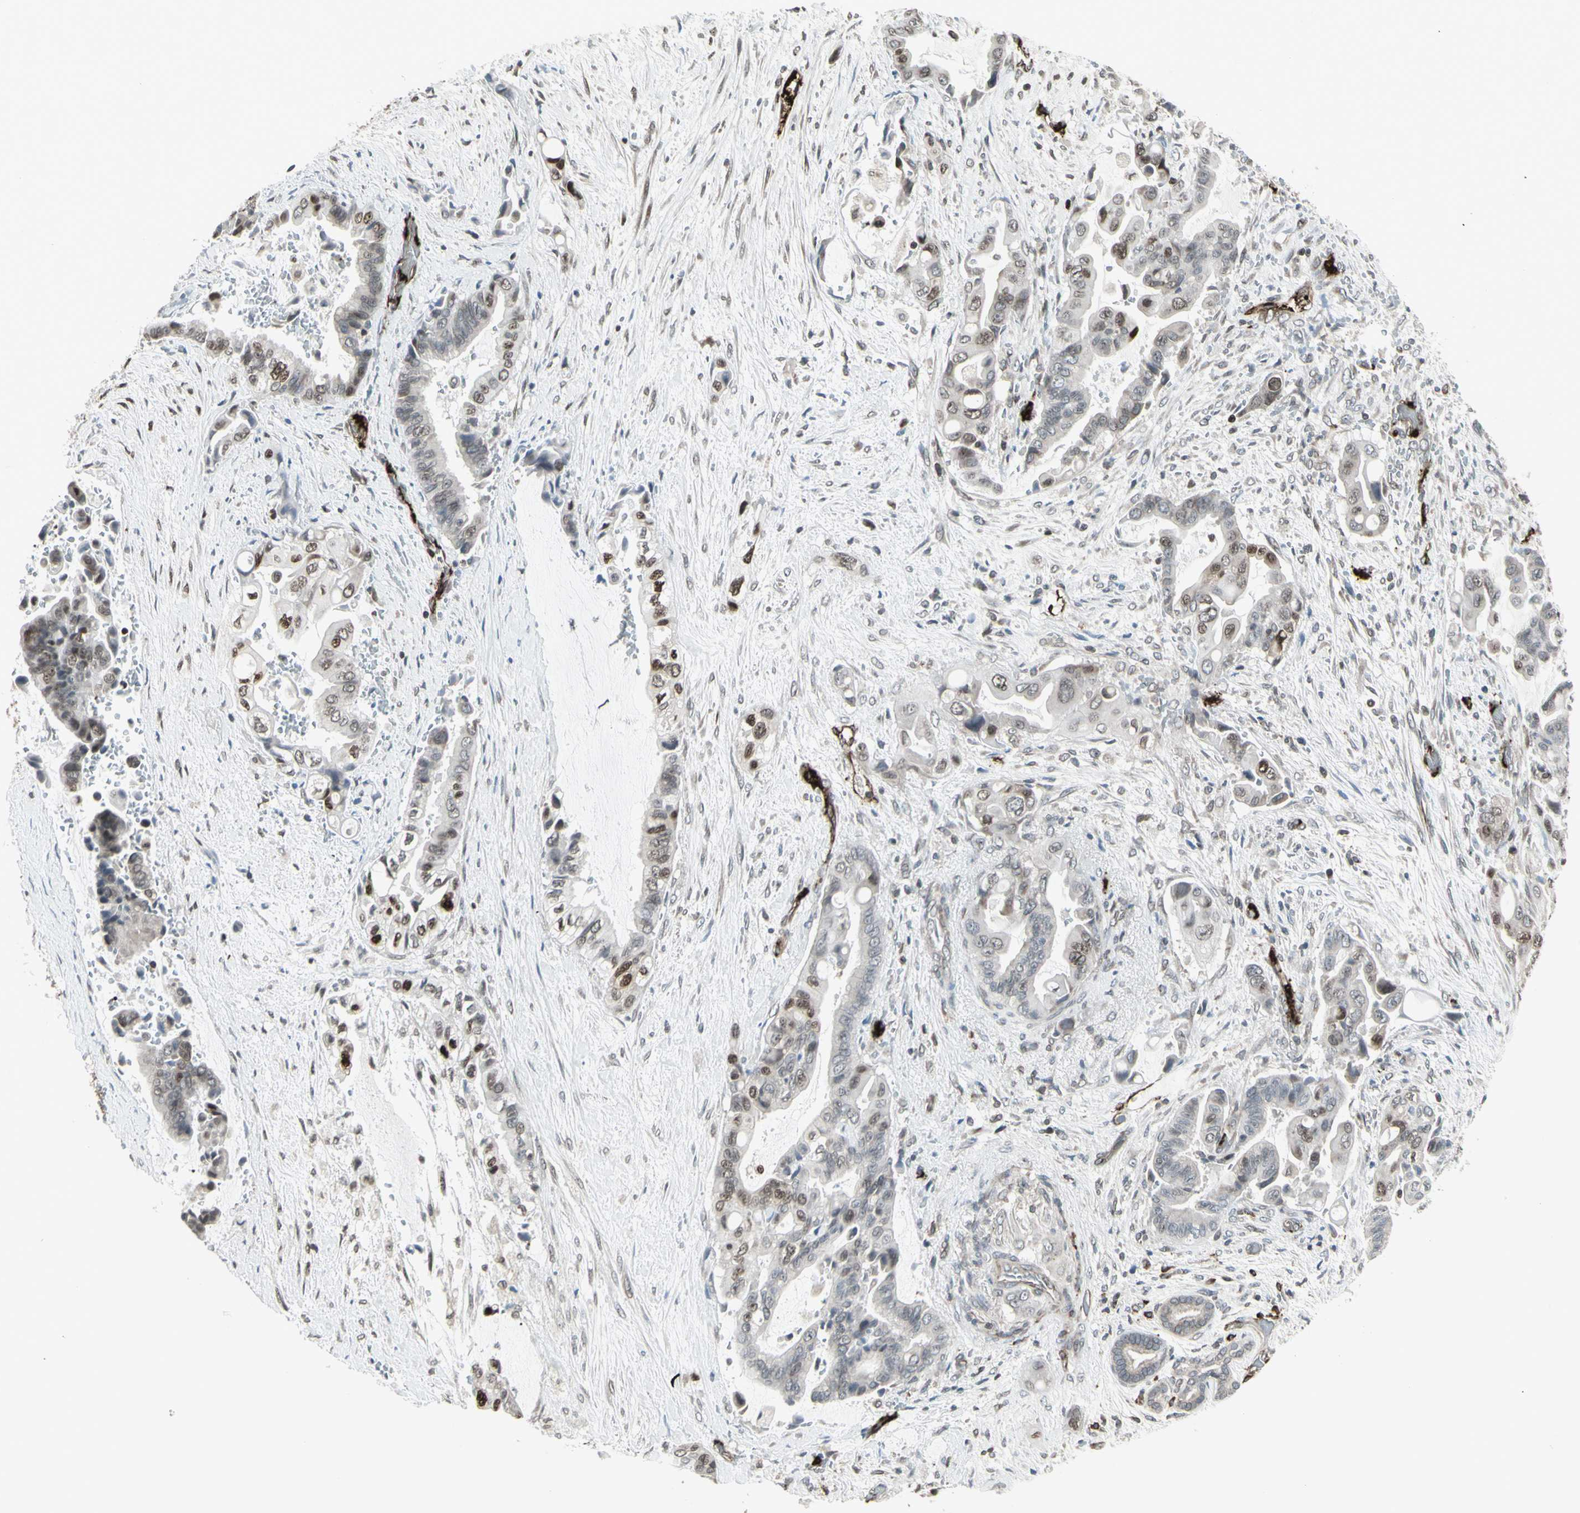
{"staining": {"intensity": "weak", "quantity": "<25%", "location": "cytoplasmic/membranous,nuclear"}, "tissue": "liver cancer", "cell_type": "Tumor cells", "image_type": "cancer", "snomed": [{"axis": "morphology", "description": "Cholangiocarcinoma"}, {"axis": "topography", "description": "Liver"}], "caption": "Liver cancer was stained to show a protein in brown. There is no significant expression in tumor cells.", "gene": "DTX3L", "patient": {"sex": "female", "age": 61}}